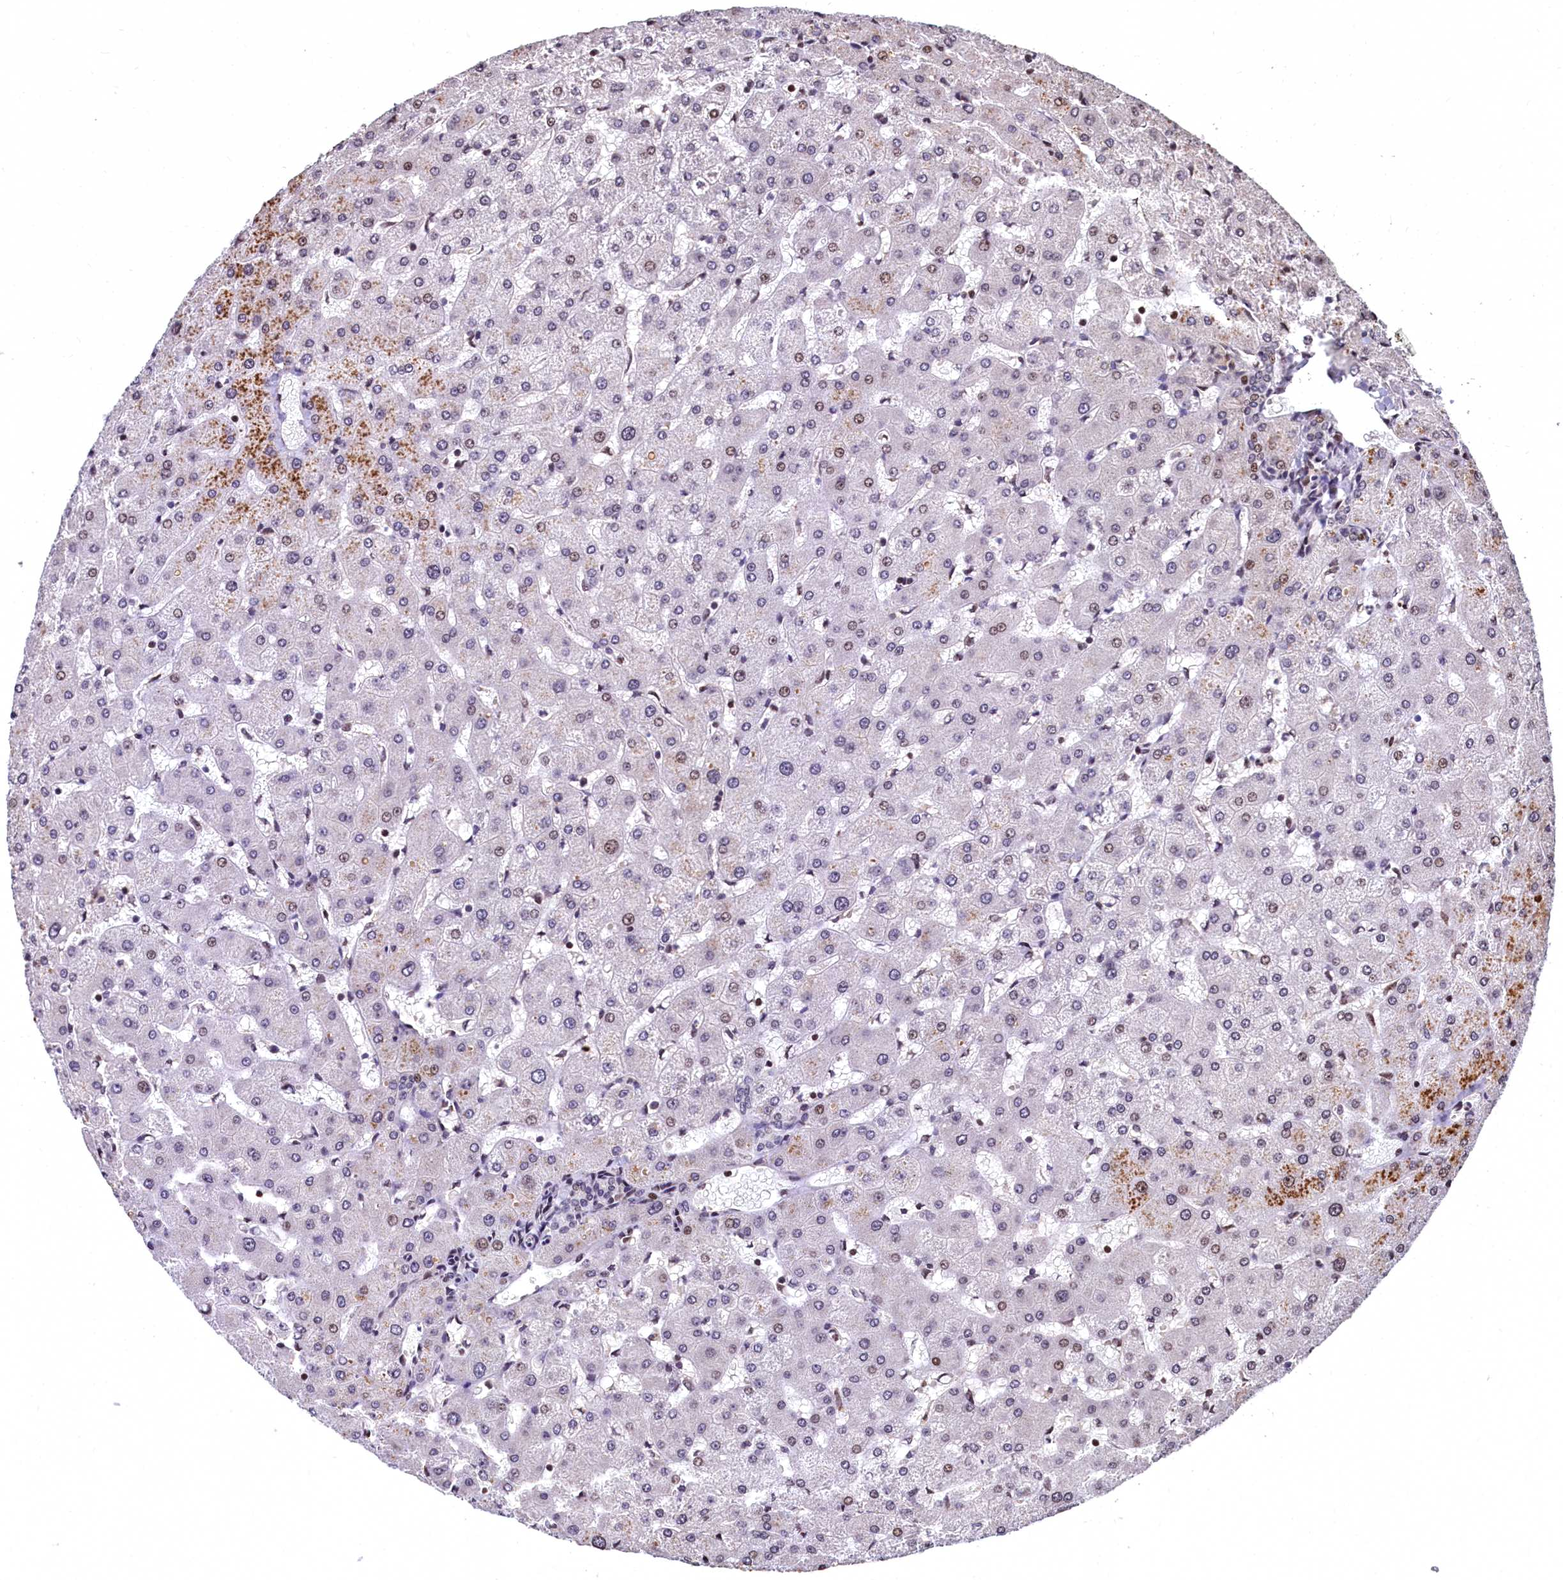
{"staining": {"intensity": "negative", "quantity": "none", "location": "none"}, "tissue": "liver", "cell_type": "Cholangiocytes", "image_type": "normal", "snomed": [{"axis": "morphology", "description": "Normal tissue, NOS"}, {"axis": "topography", "description": "Liver"}], "caption": "Protein analysis of benign liver displays no significant staining in cholangiocytes.", "gene": "FAM217B", "patient": {"sex": "female", "age": 63}}